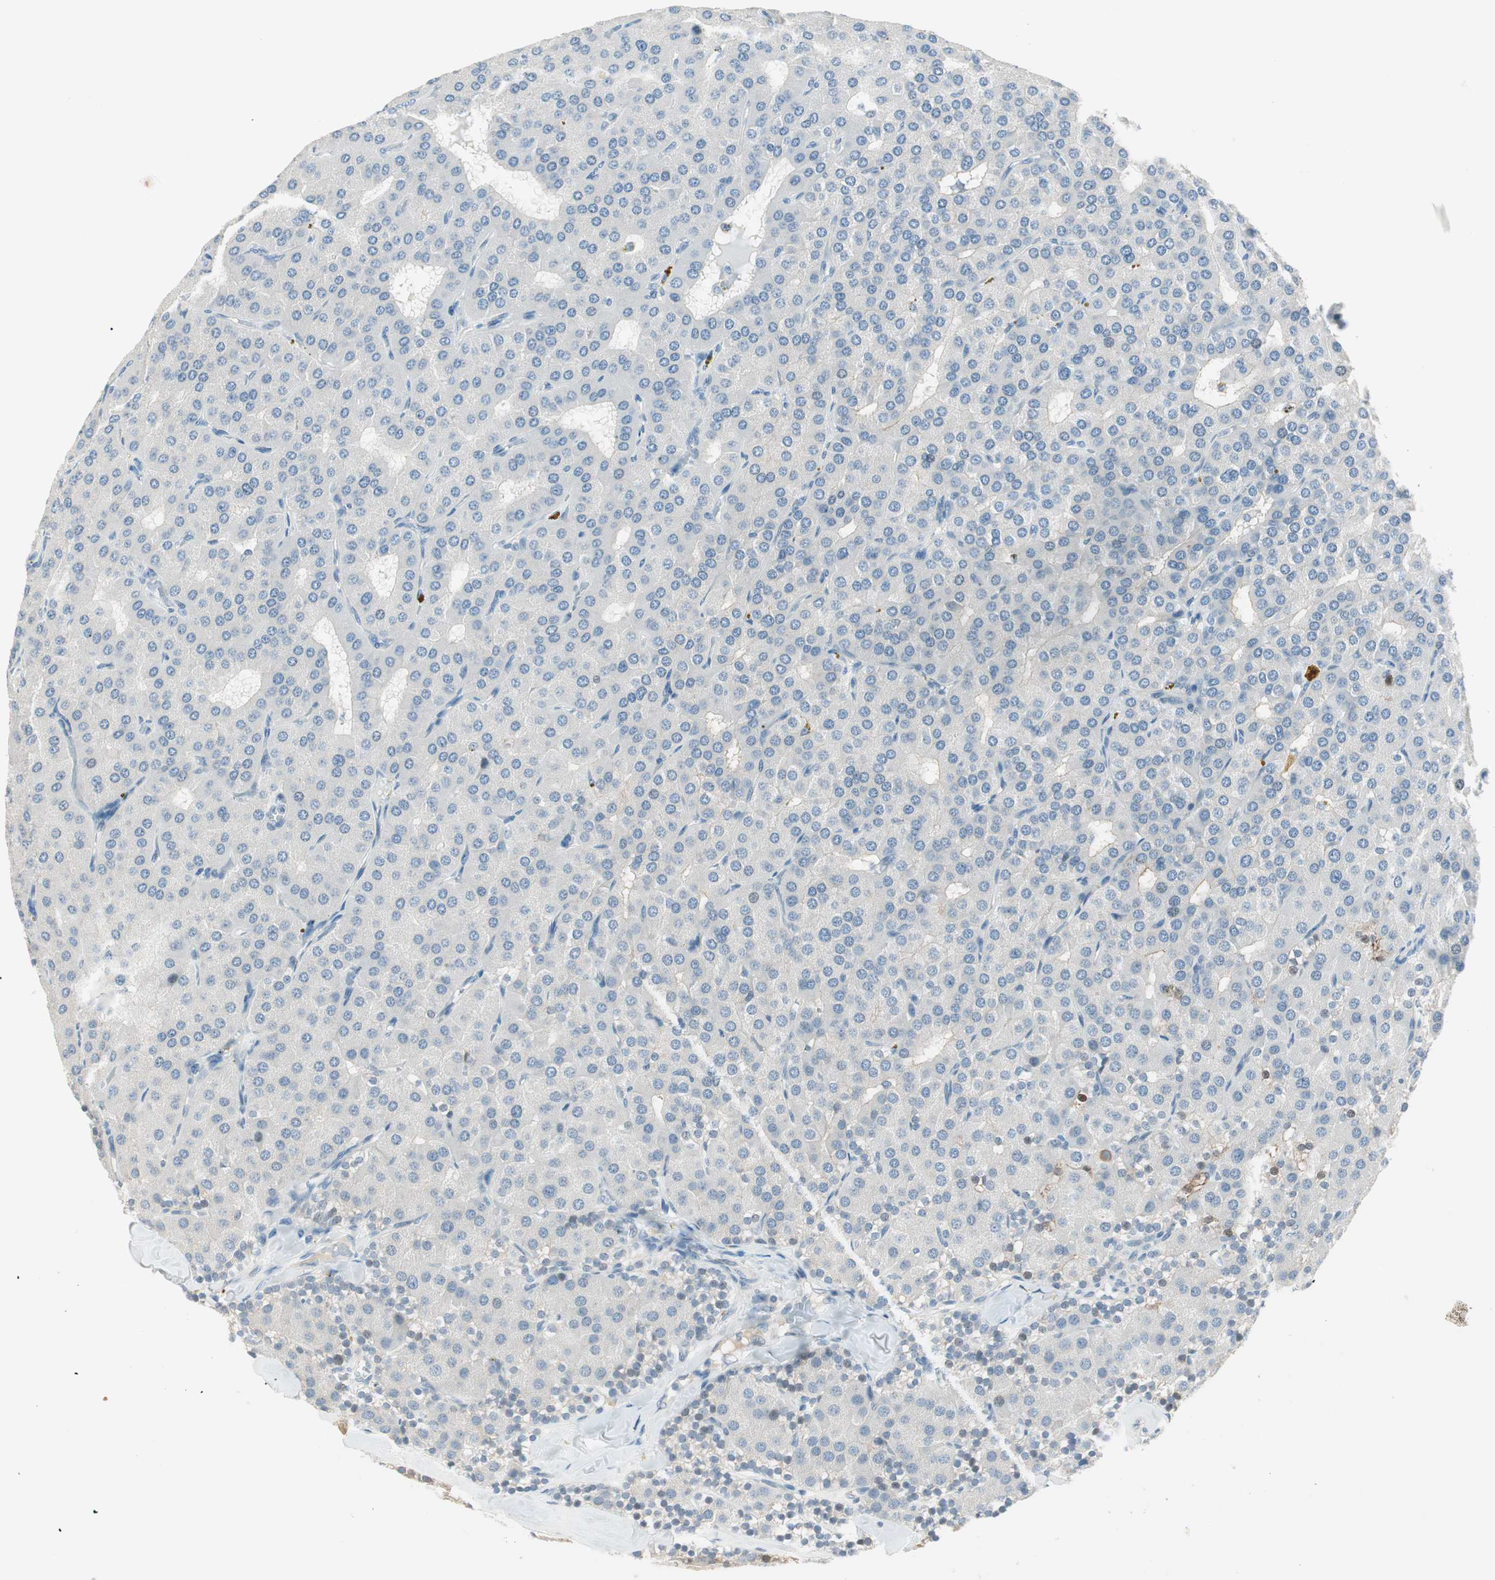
{"staining": {"intensity": "negative", "quantity": "none", "location": "none"}, "tissue": "parathyroid gland", "cell_type": "Glandular cells", "image_type": "normal", "snomed": [{"axis": "morphology", "description": "Normal tissue, NOS"}, {"axis": "morphology", "description": "Adenoma, NOS"}, {"axis": "topography", "description": "Parathyroid gland"}], "caption": "Glandular cells show no significant protein staining in benign parathyroid gland. (DAB (3,3'-diaminobenzidine) immunohistochemistry (IHC) visualized using brightfield microscopy, high magnification).", "gene": "GNAO1", "patient": {"sex": "female", "age": 86}}